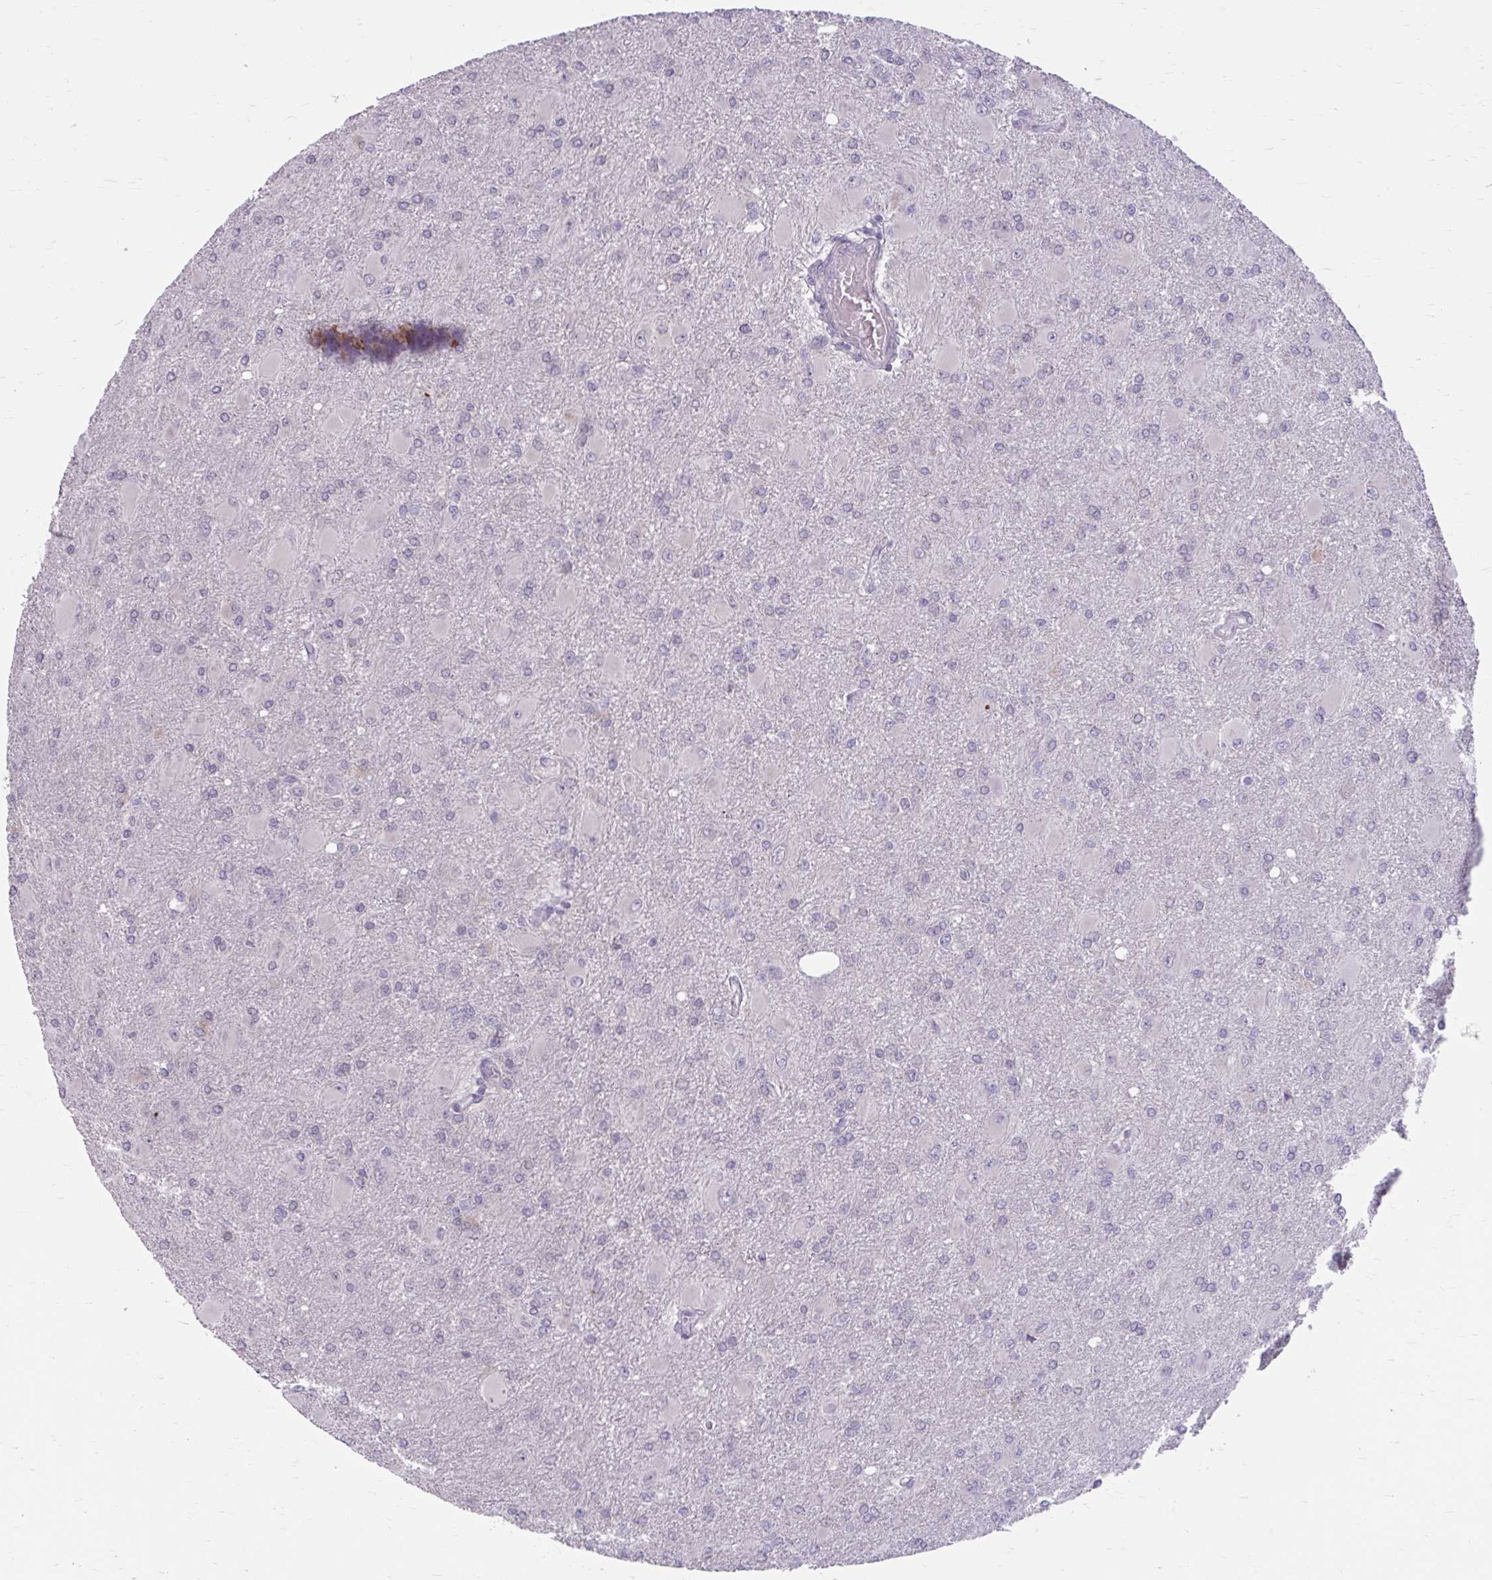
{"staining": {"intensity": "weak", "quantity": "<25%", "location": "cytoplasmic/membranous"}, "tissue": "glioma", "cell_type": "Tumor cells", "image_type": "cancer", "snomed": [{"axis": "morphology", "description": "Glioma, malignant, High grade"}, {"axis": "topography", "description": "Brain"}], "caption": "This is an immunohistochemistry photomicrograph of malignant high-grade glioma. There is no staining in tumor cells.", "gene": "MSMO1", "patient": {"sex": "male", "age": 67}}